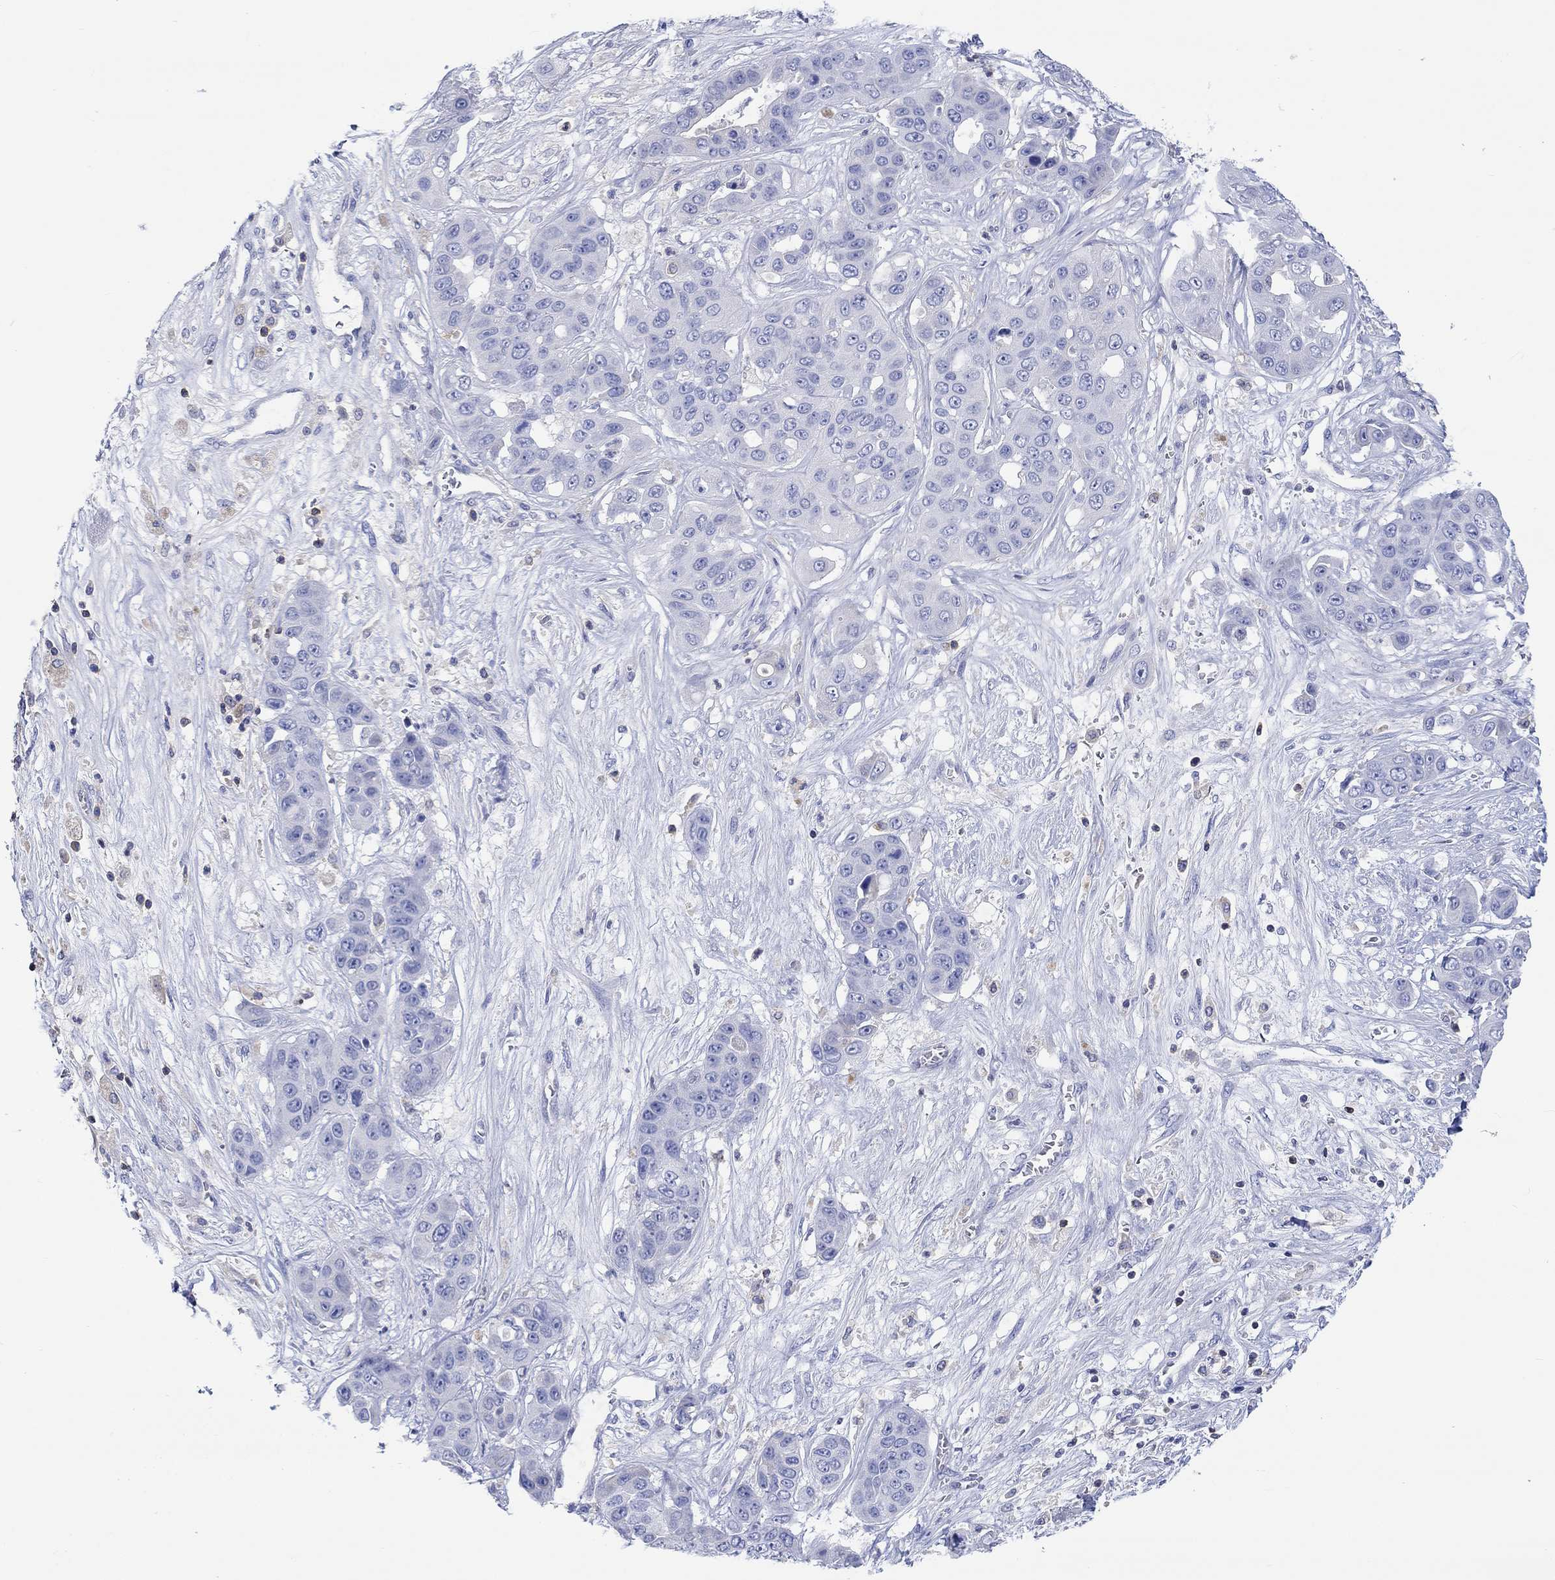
{"staining": {"intensity": "negative", "quantity": "none", "location": "none"}, "tissue": "liver cancer", "cell_type": "Tumor cells", "image_type": "cancer", "snomed": [{"axis": "morphology", "description": "Cholangiocarcinoma"}, {"axis": "topography", "description": "Liver"}], "caption": "IHC of liver cholangiocarcinoma displays no expression in tumor cells.", "gene": "GCM1", "patient": {"sex": "female", "age": 52}}